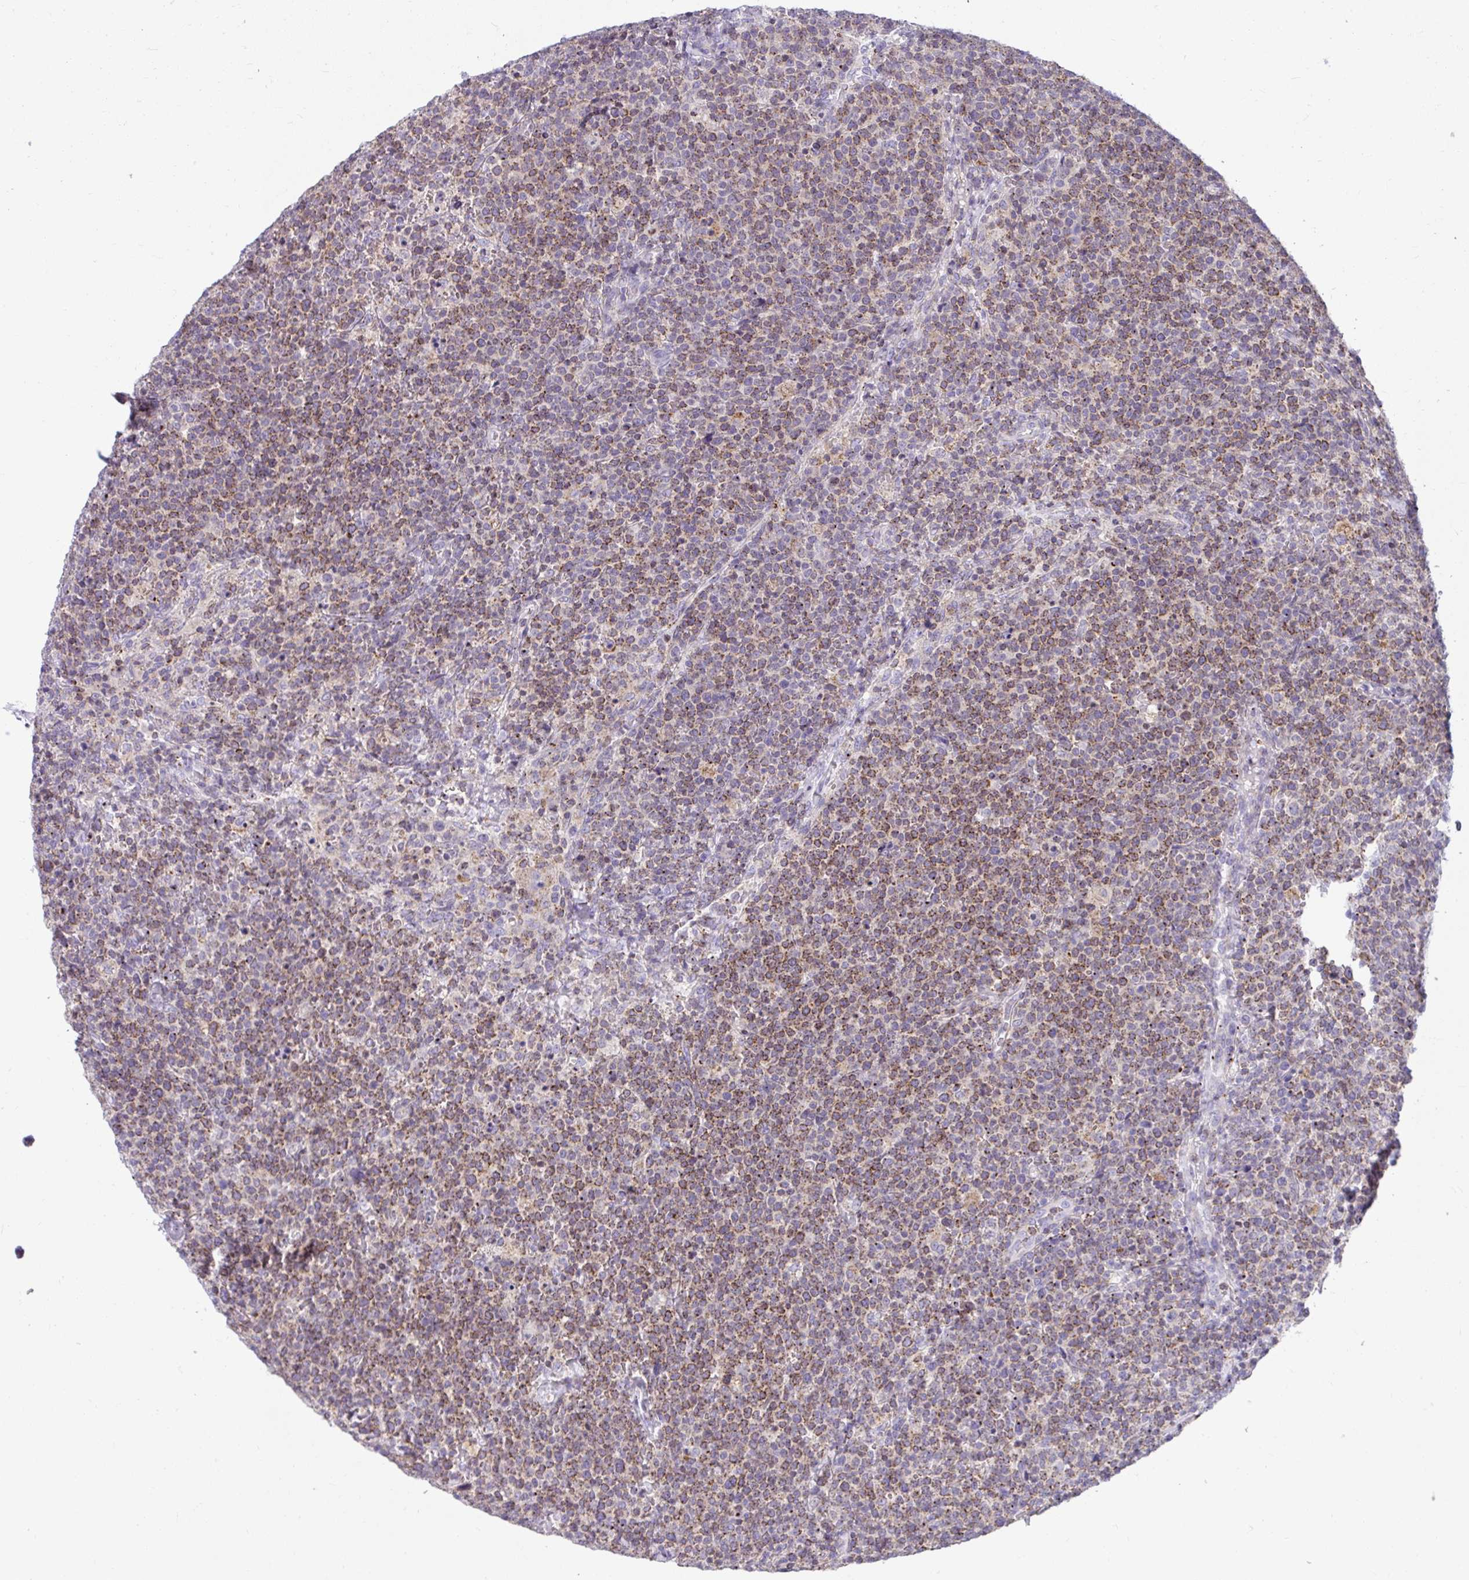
{"staining": {"intensity": "moderate", "quantity": ">75%", "location": "cytoplasmic/membranous"}, "tissue": "lymphoma", "cell_type": "Tumor cells", "image_type": "cancer", "snomed": [{"axis": "morphology", "description": "Malignant lymphoma, non-Hodgkin's type, High grade"}, {"axis": "topography", "description": "Lymph node"}], "caption": "Lymphoma was stained to show a protein in brown. There is medium levels of moderate cytoplasmic/membranous expression in approximately >75% of tumor cells. (DAB = brown stain, brightfield microscopy at high magnification).", "gene": "VPS4B", "patient": {"sex": "male", "age": 61}}